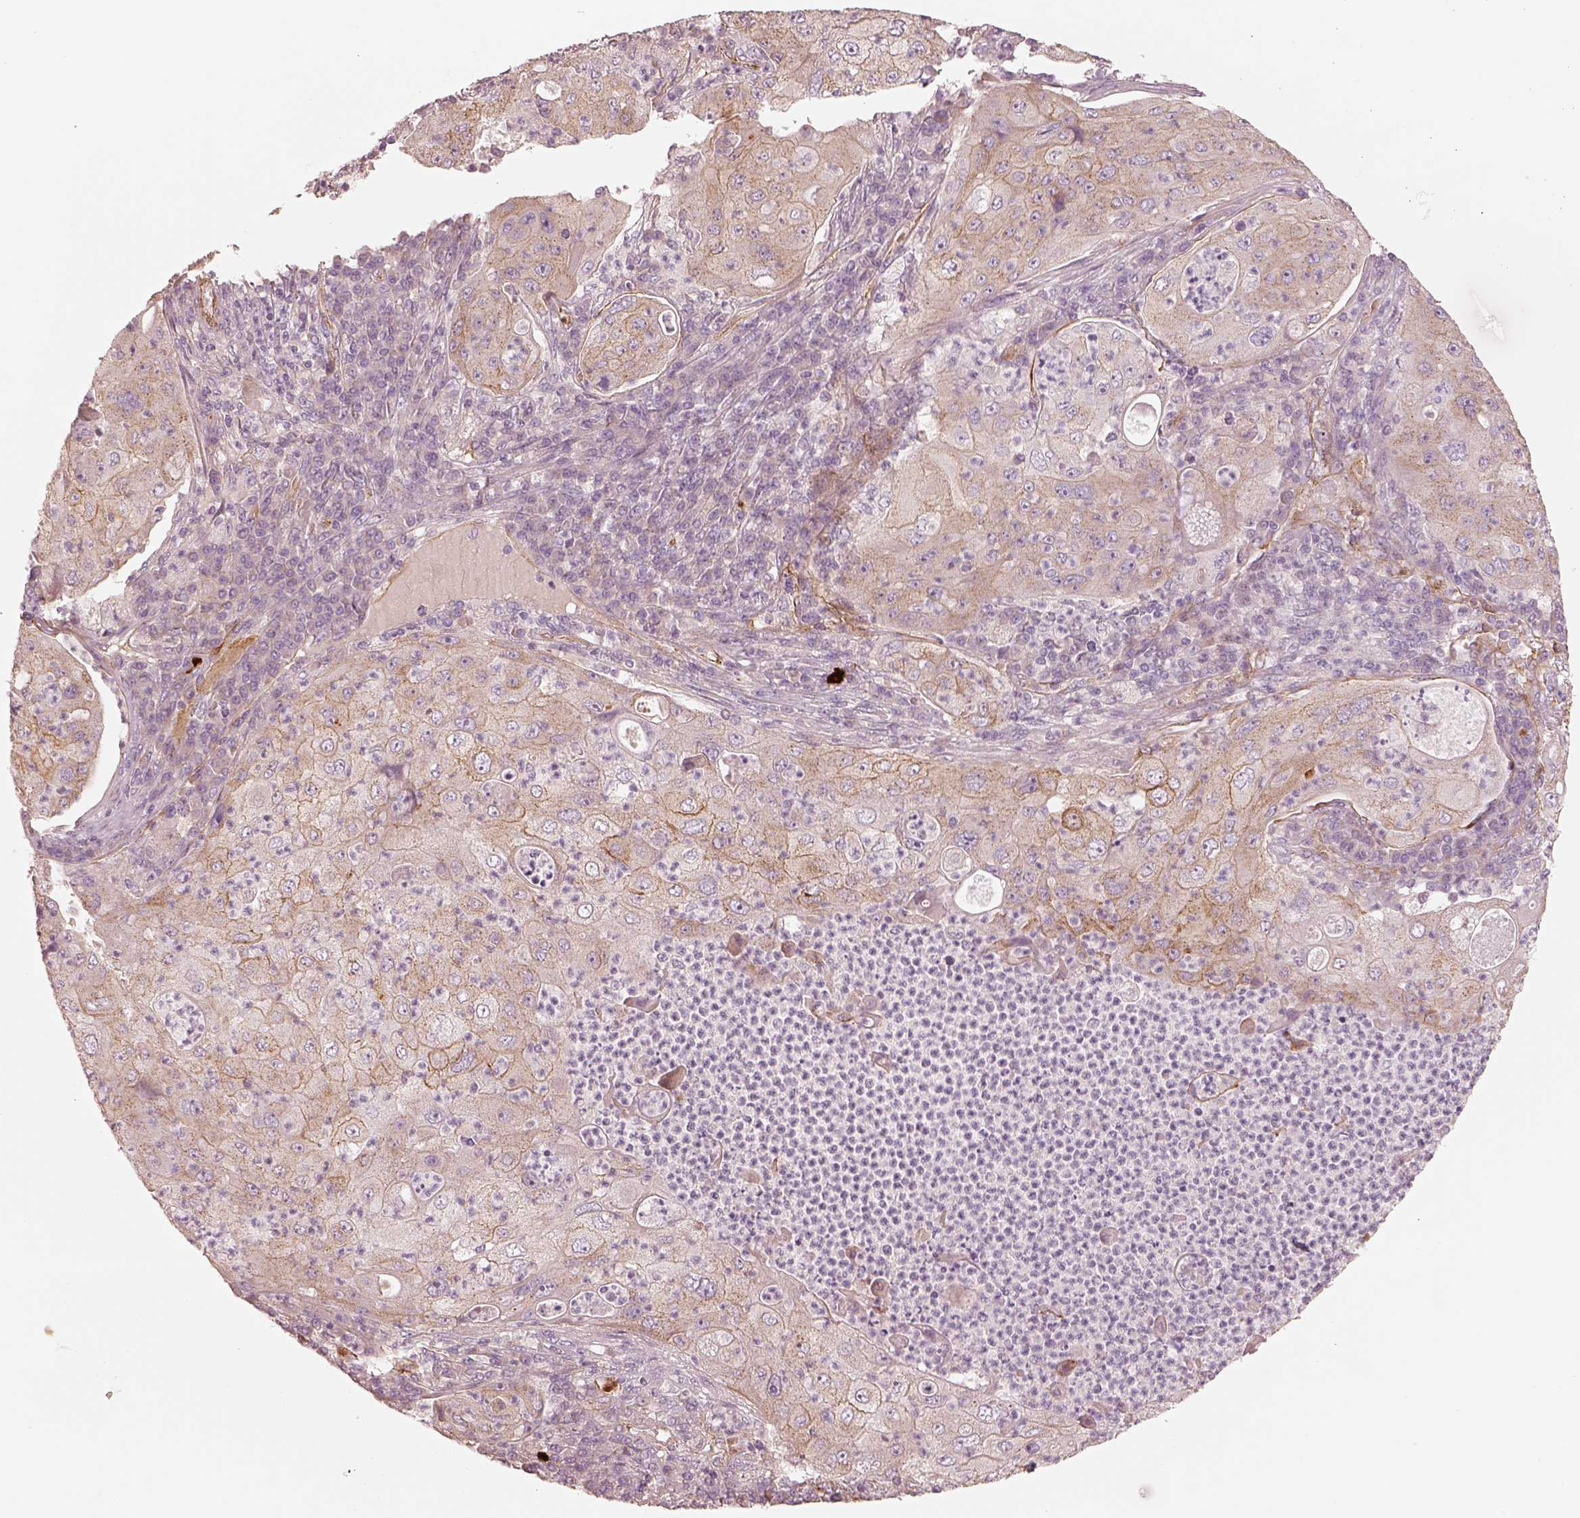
{"staining": {"intensity": "weak", "quantity": "25%-75%", "location": "cytoplasmic/membranous"}, "tissue": "lung cancer", "cell_type": "Tumor cells", "image_type": "cancer", "snomed": [{"axis": "morphology", "description": "Squamous cell carcinoma, NOS"}, {"axis": "topography", "description": "Lung"}], "caption": "Weak cytoplasmic/membranous protein staining is identified in about 25%-75% of tumor cells in lung cancer. (brown staining indicates protein expression, while blue staining denotes nuclei).", "gene": "CRYM", "patient": {"sex": "female", "age": 59}}